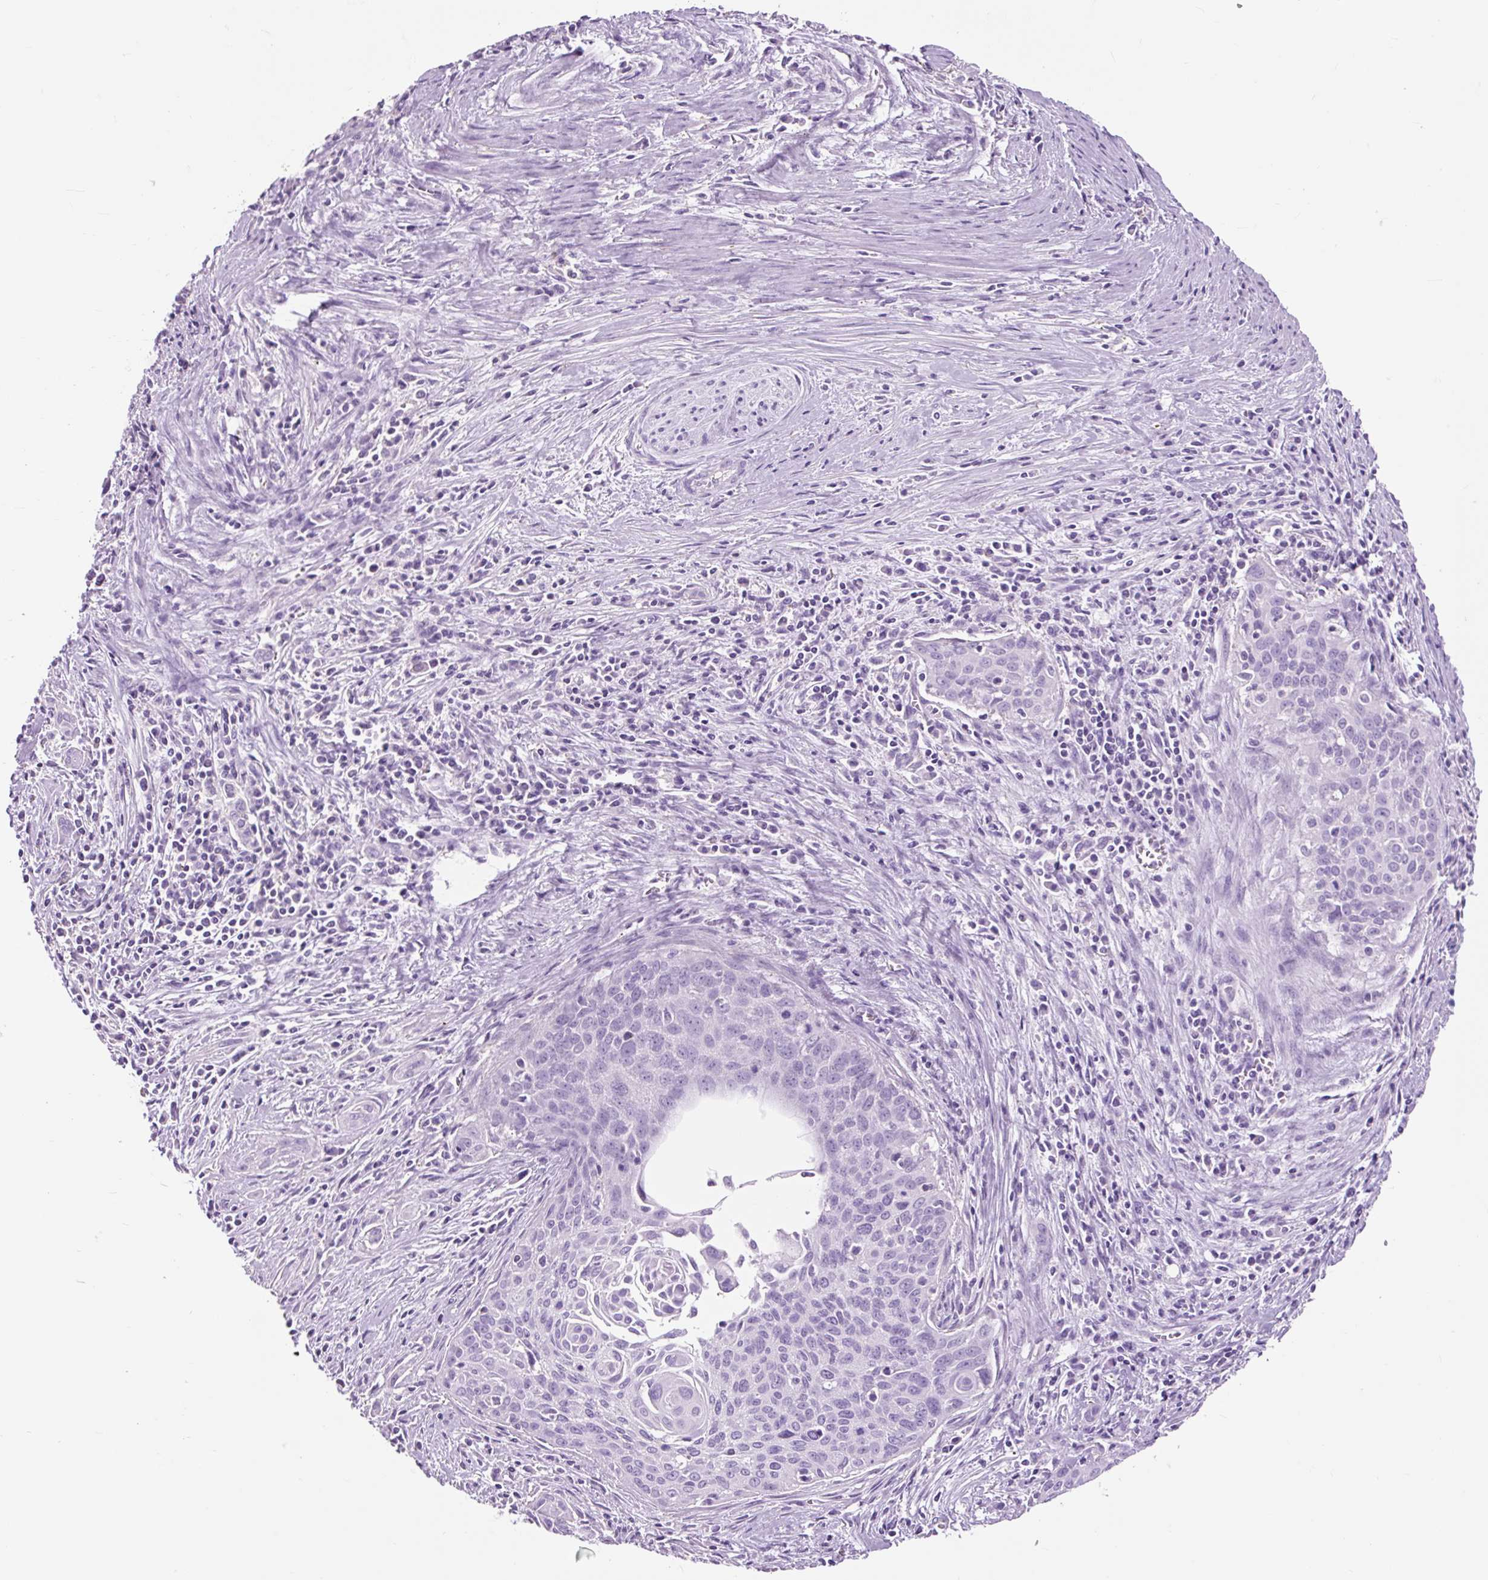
{"staining": {"intensity": "negative", "quantity": "none", "location": "none"}, "tissue": "cervical cancer", "cell_type": "Tumor cells", "image_type": "cancer", "snomed": [{"axis": "morphology", "description": "Squamous cell carcinoma, NOS"}, {"axis": "topography", "description": "Cervix"}], "caption": "Tumor cells are negative for protein expression in human cervical squamous cell carcinoma. (Stains: DAB (3,3'-diaminobenzidine) IHC with hematoxylin counter stain, Microscopy: brightfield microscopy at high magnification).", "gene": "OR10A7", "patient": {"sex": "female", "age": 55}}